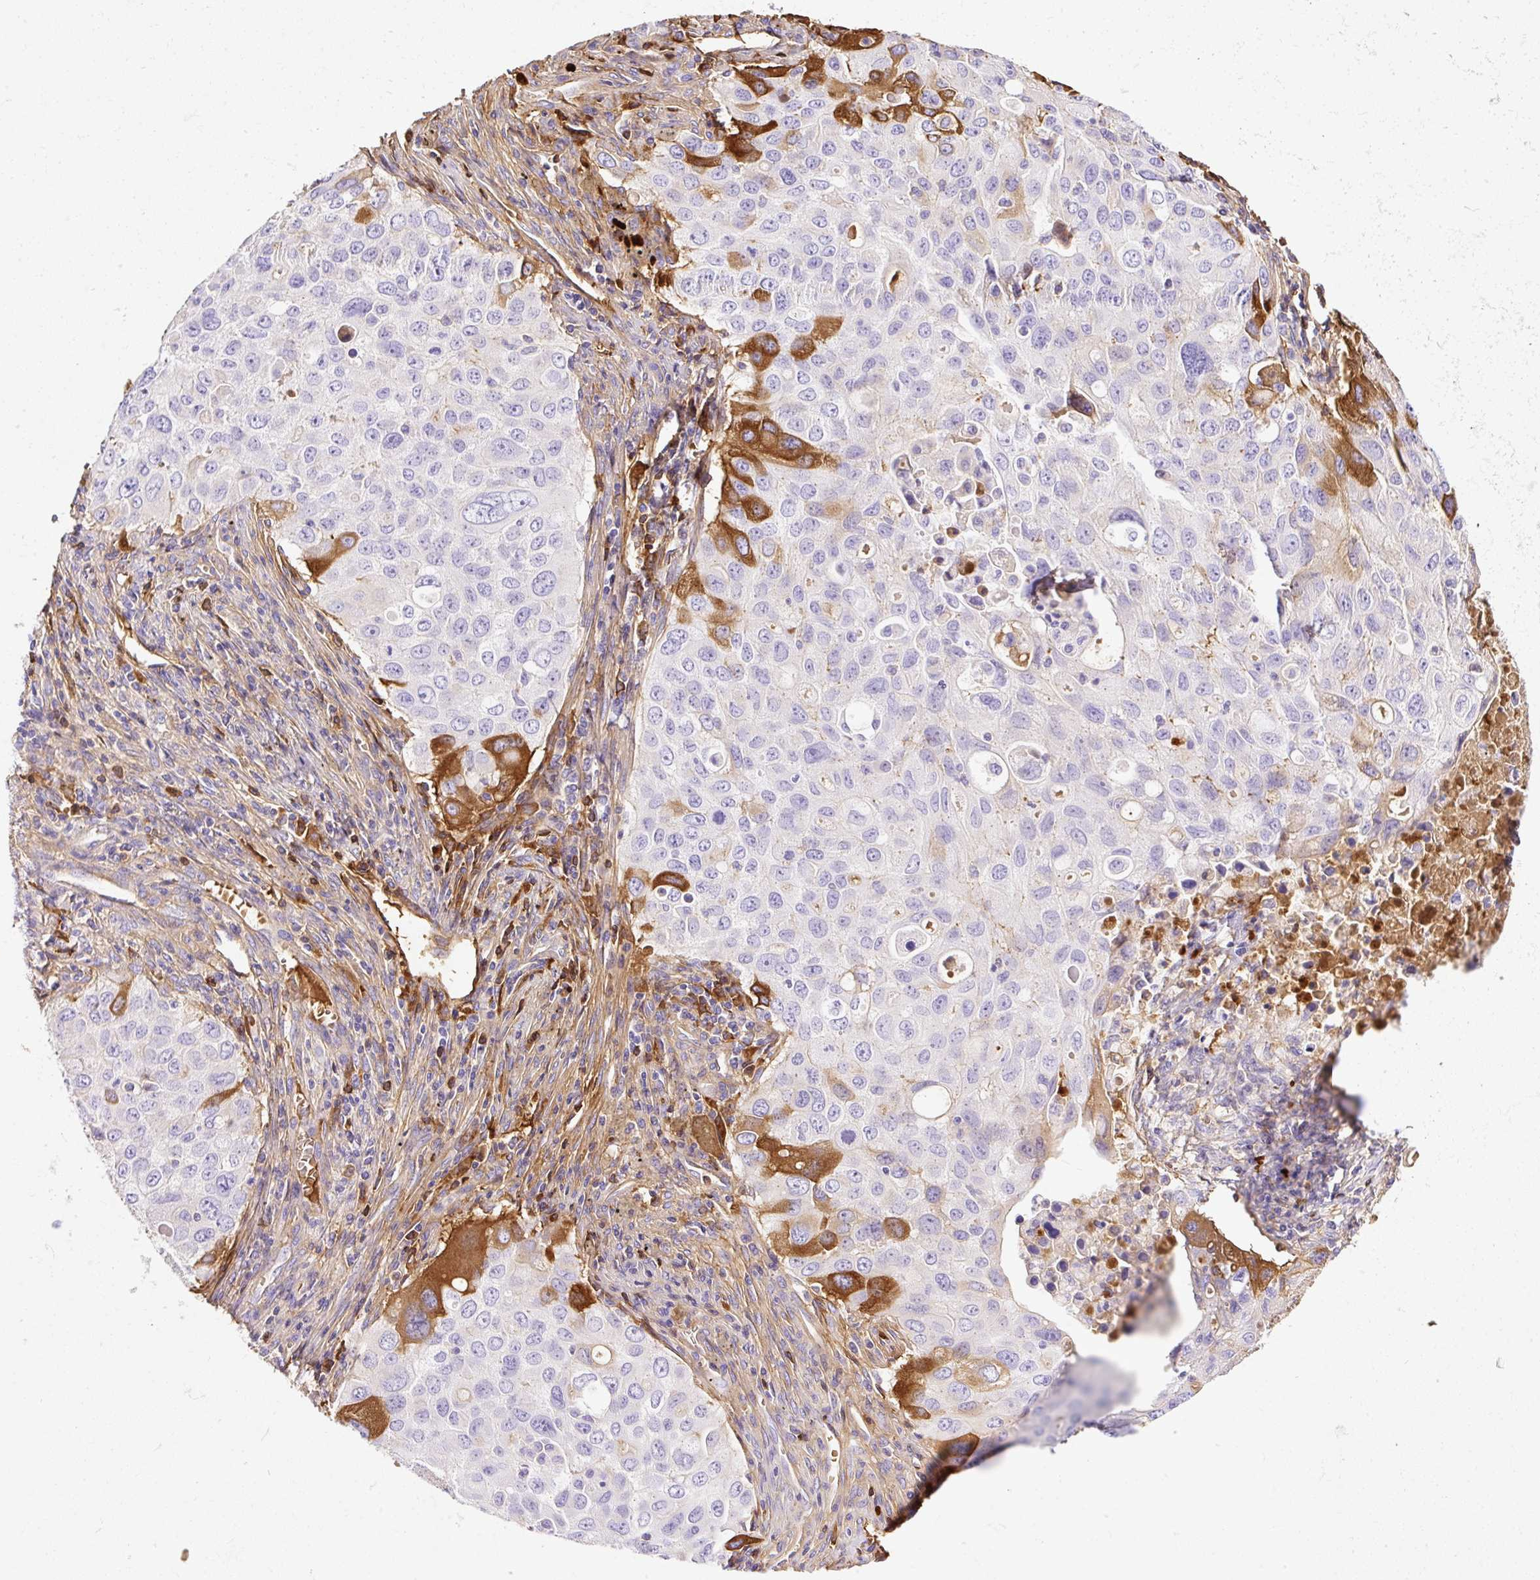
{"staining": {"intensity": "strong", "quantity": "<25%", "location": "cytoplasmic/membranous"}, "tissue": "lung cancer", "cell_type": "Tumor cells", "image_type": "cancer", "snomed": [{"axis": "morphology", "description": "Adenocarcinoma, NOS"}, {"axis": "morphology", "description": "Adenocarcinoma, metastatic, NOS"}, {"axis": "topography", "description": "Lymph node"}, {"axis": "topography", "description": "Lung"}], "caption": "Immunohistochemical staining of lung cancer demonstrates medium levels of strong cytoplasmic/membranous protein positivity in about <25% of tumor cells.", "gene": "CLEC3B", "patient": {"sex": "female", "age": 42}}